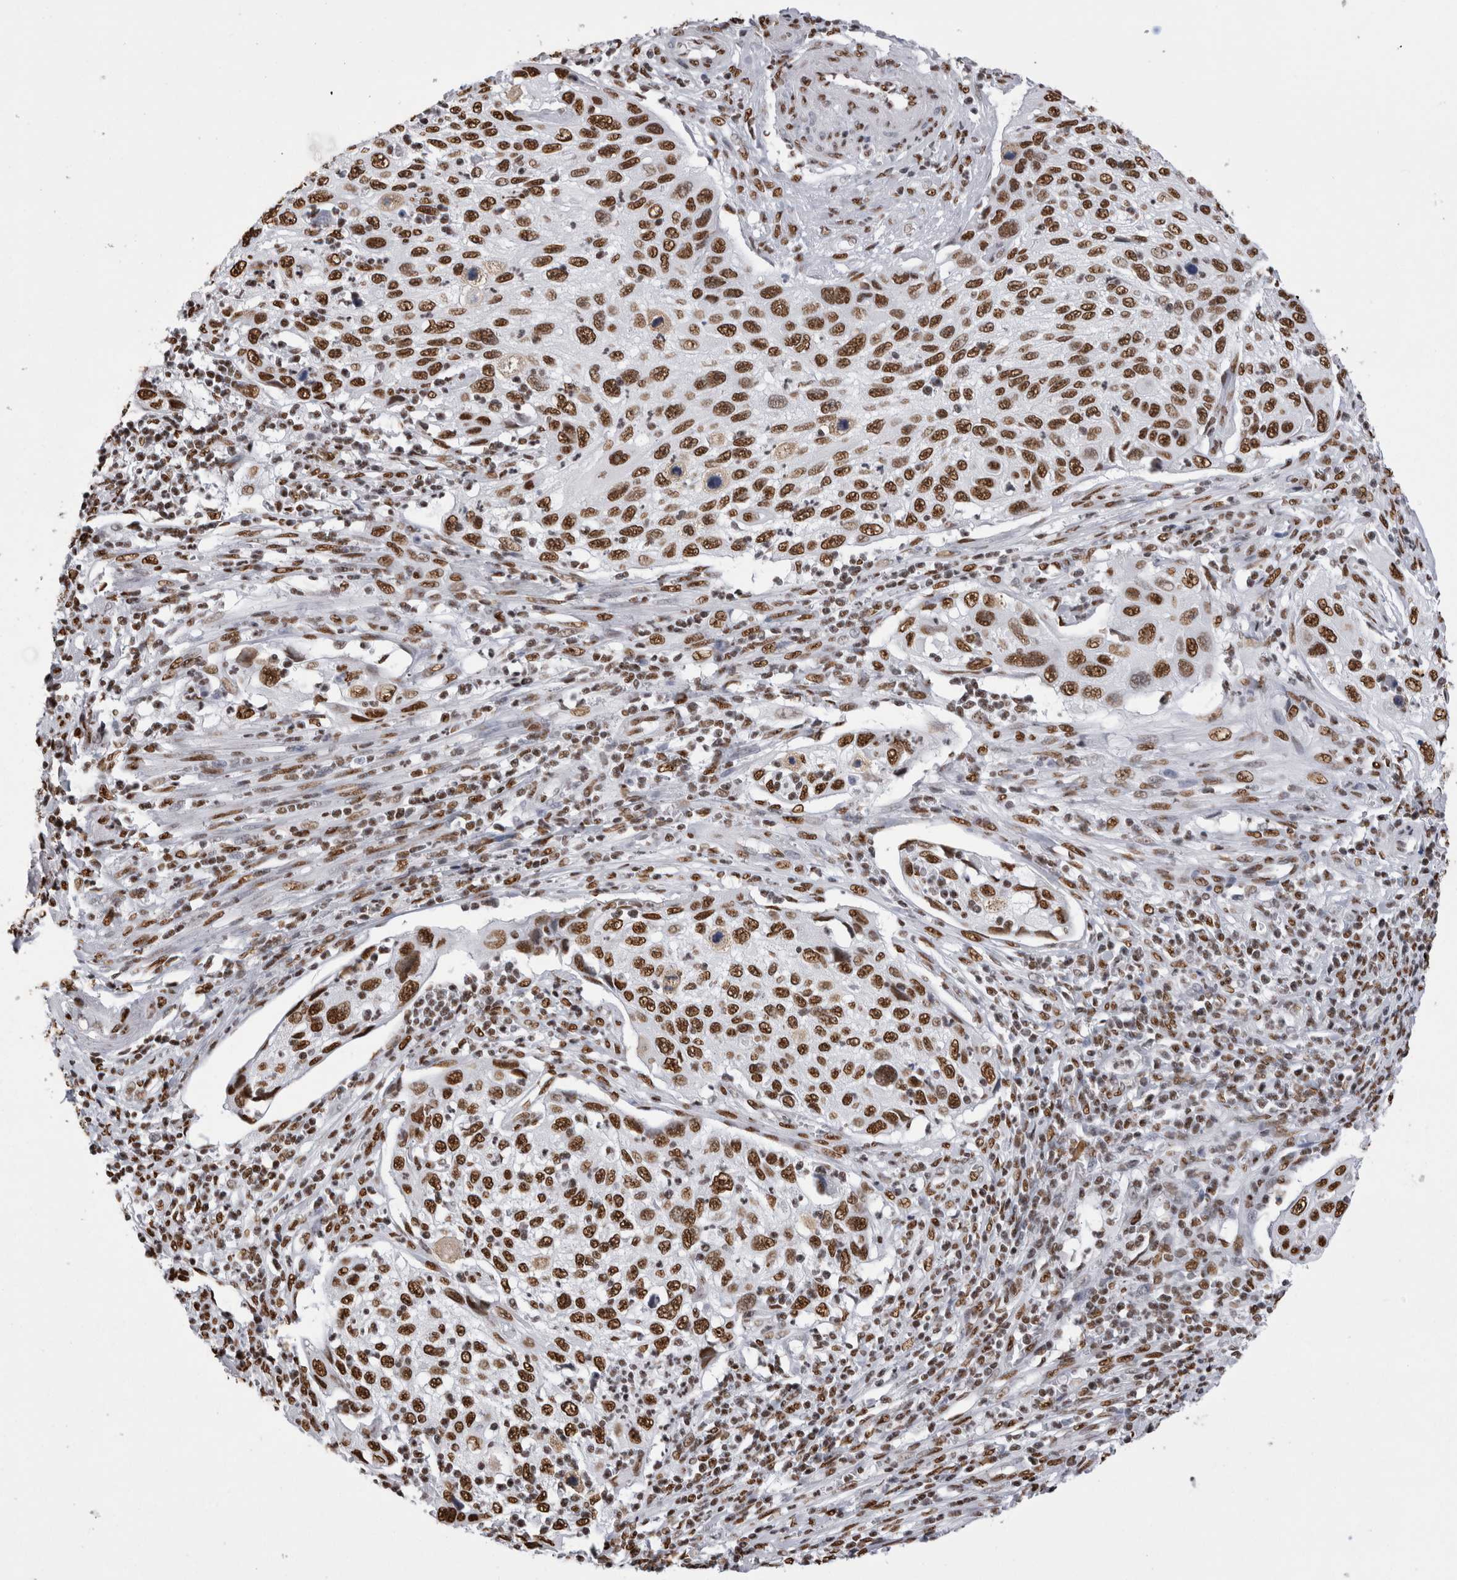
{"staining": {"intensity": "strong", "quantity": ">75%", "location": "nuclear"}, "tissue": "cervical cancer", "cell_type": "Tumor cells", "image_type": "cancer", "snomed": [{"axis": "morphology", "description": "Squamous cell carcinoma, NOS"}, {"axis": "topography", "description": "Cervix"}], "caption": "Tumor cells reveal strong nuclear staining in about >75% of cells in cervical cancer.", "gene": "ALPK3", "patient": {"sex": "female", "age": 70}}